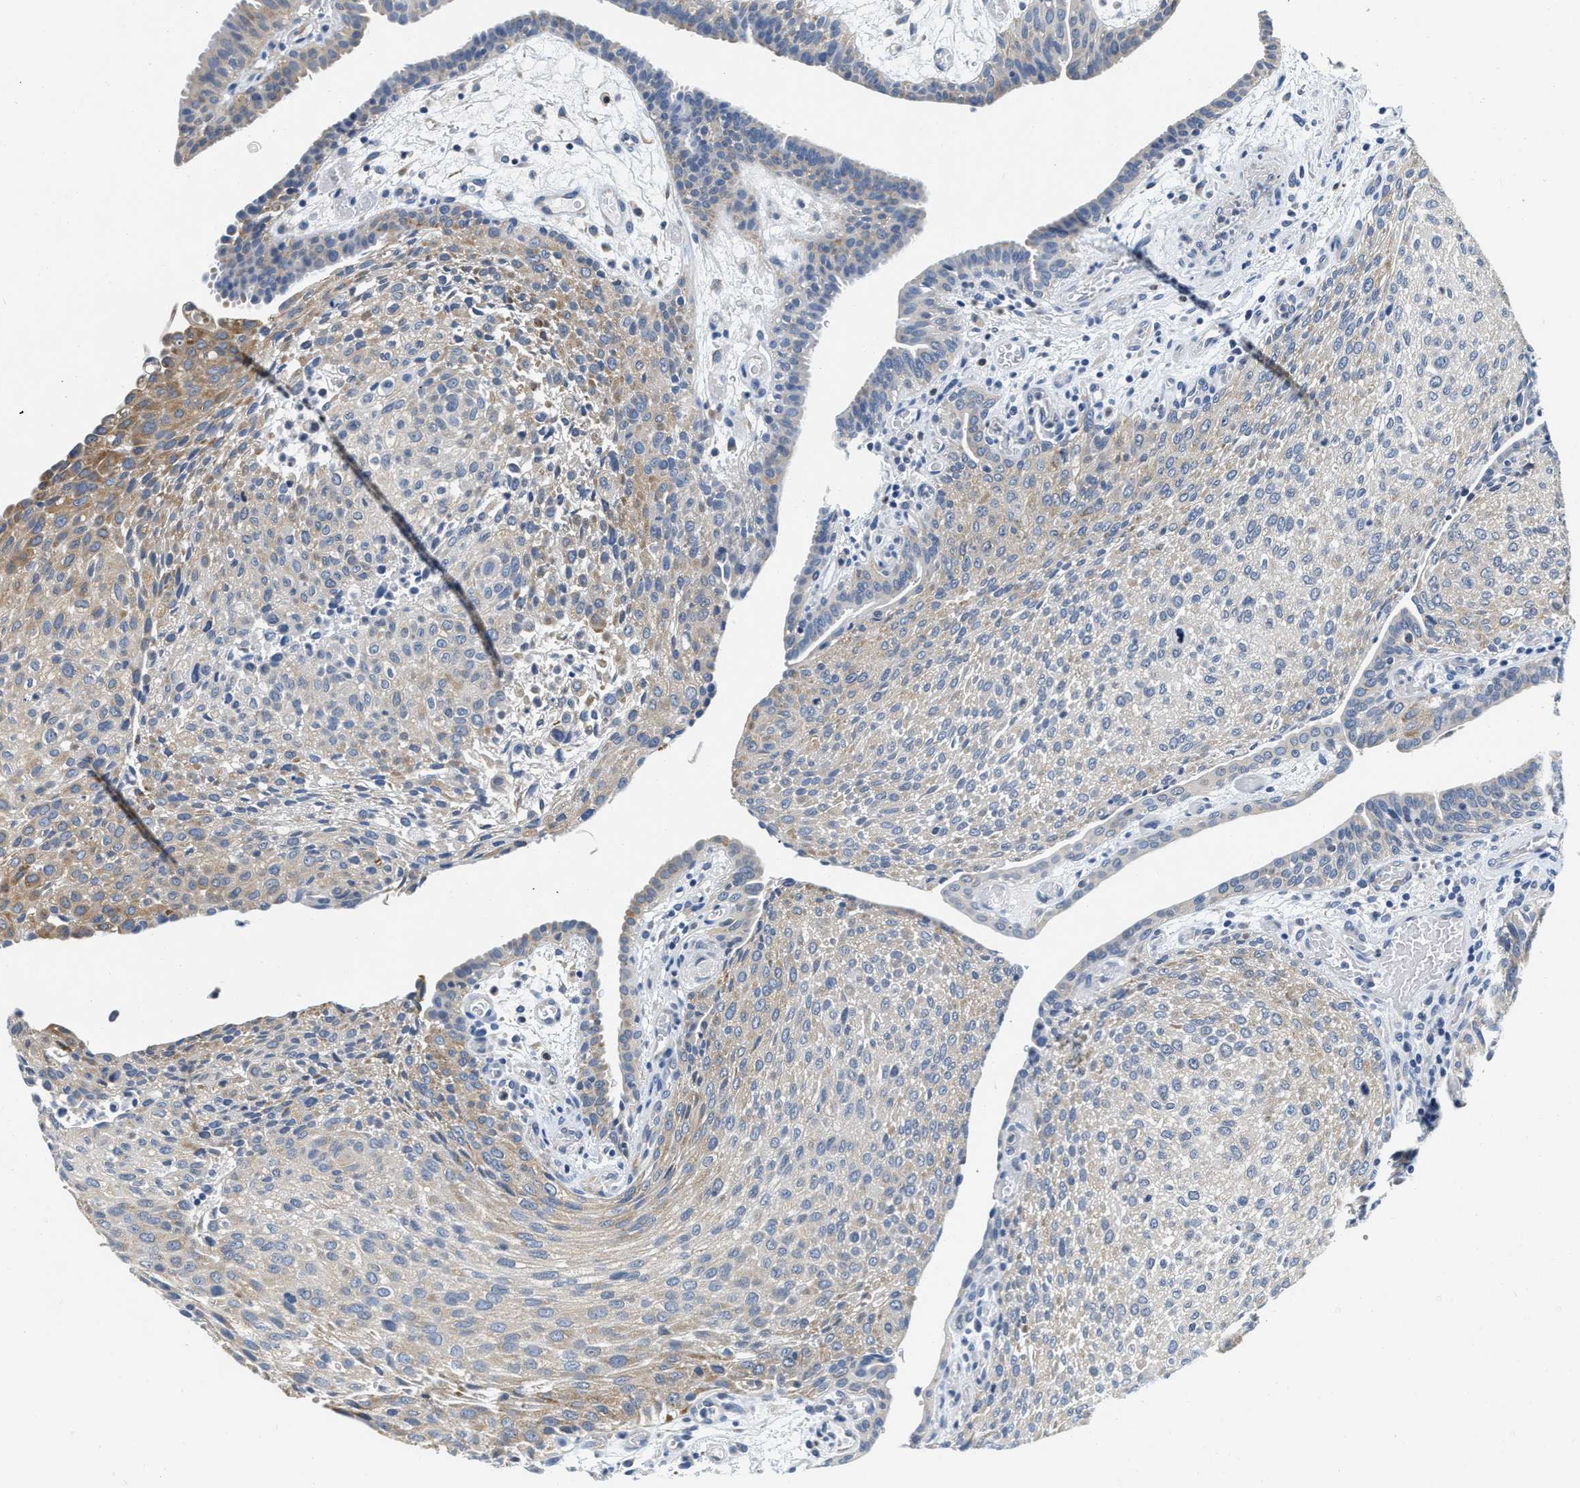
{"staining": {"intensity": "moderate", "quantity": "<25%", "location": "cytoplasmic/membranous"}, "tissue": "urothelial cancer", "cell_type": "Tumor cells", "image_type": "cancer", "snomed": [{"axis": "morphology", "description": "Urothelial carcinoma, Low grade"}, {"axis": "morphology", "description": "Urothelial carcinoma, High grade"}, {"axis": "topography", "description": "Urinary bladder"}], "caption": "Brown immunohistochemical staining in human urothelial carcinoma (high-grade) demonstrates moderate cytoplasmic/membranous positivity in about <25% of tumor cells.", "gene": "EIF2AK2", "patient": {"sex": "male", "age": 35}}